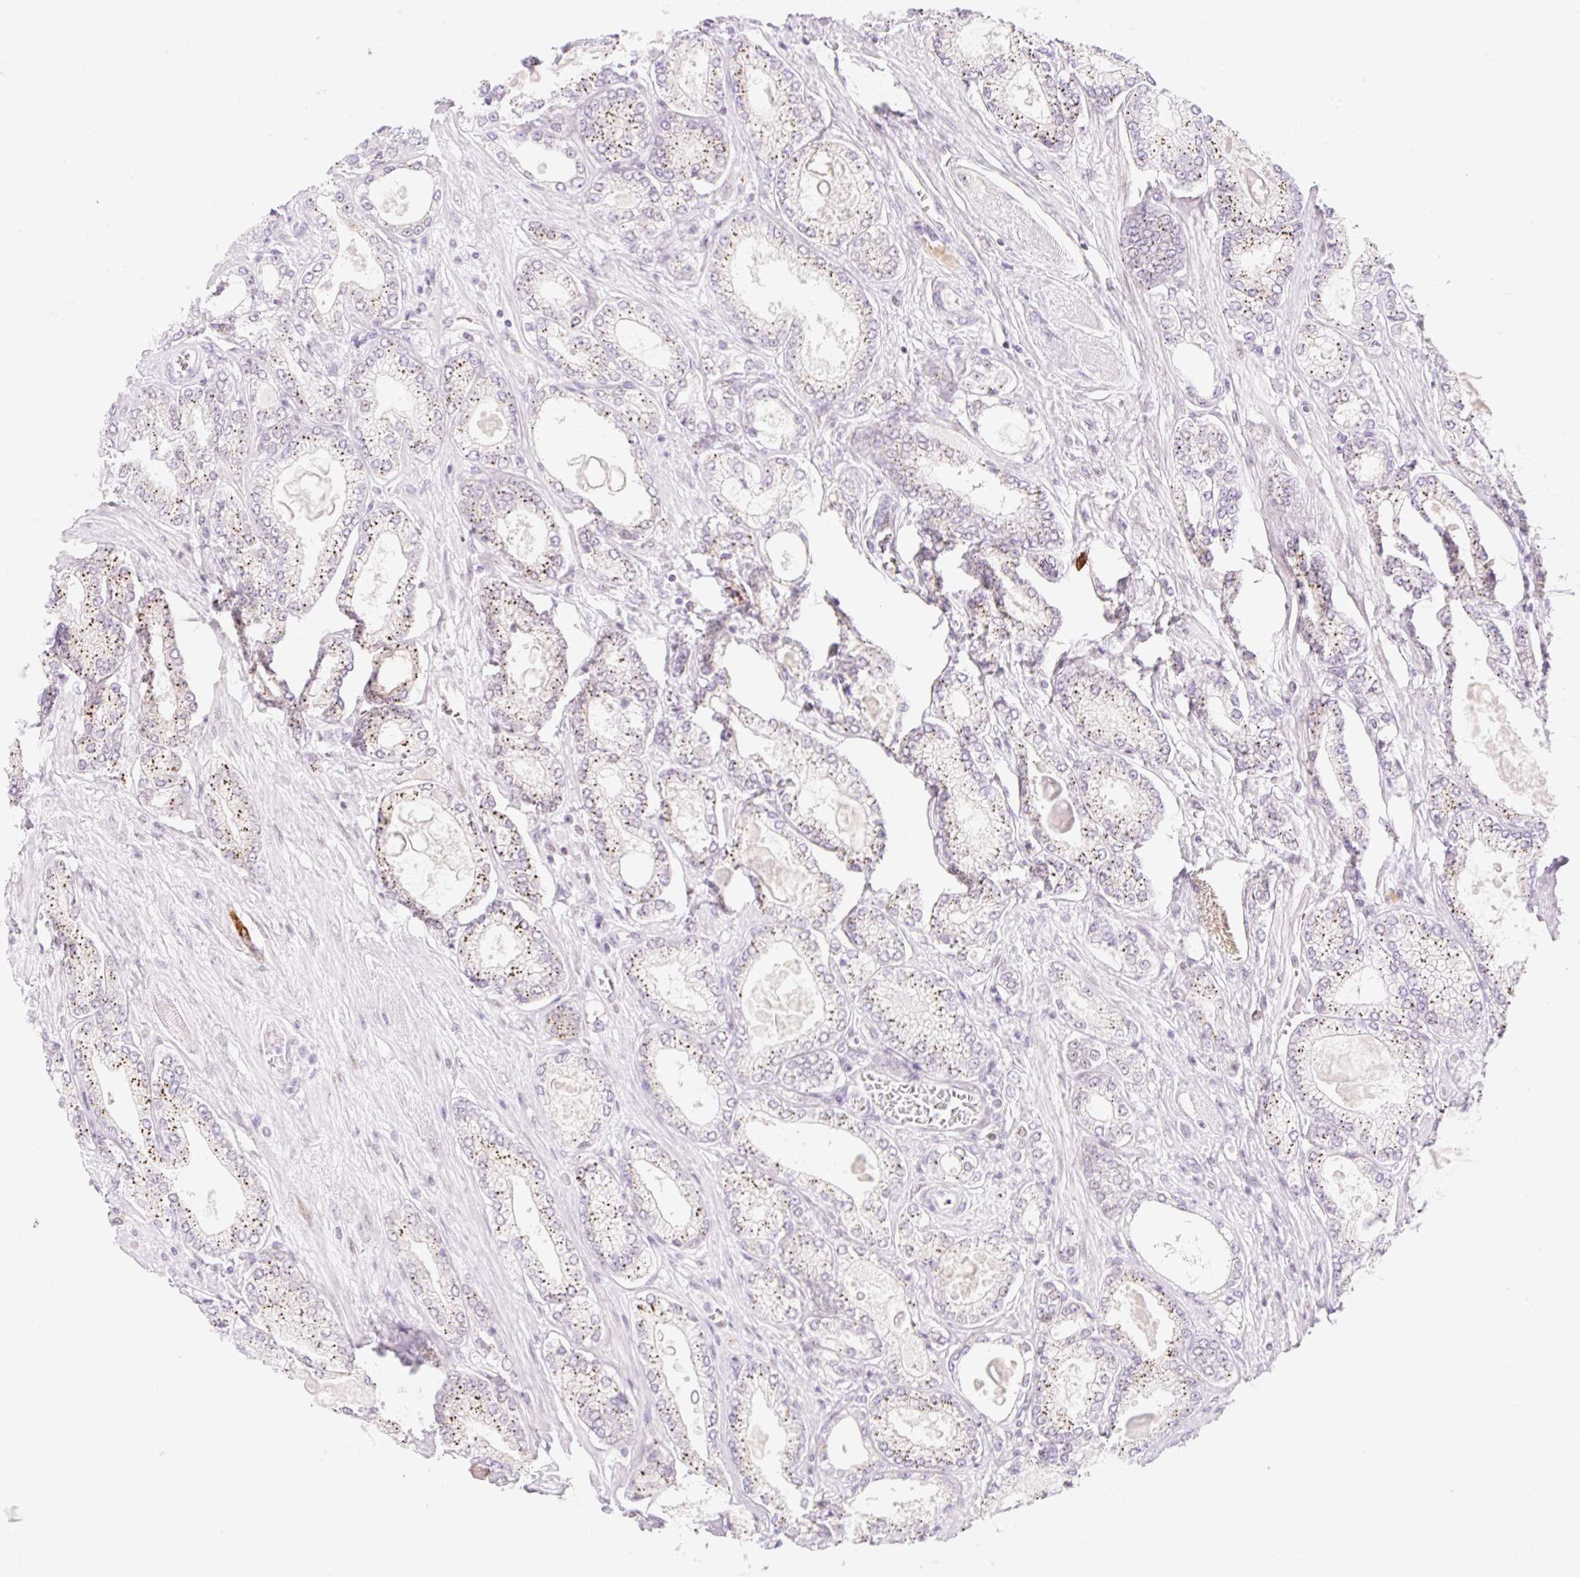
{"staining": {"intensity": "moderate", "quantity": ">75%", "location": "cytoplasmic/membranous"}, "tissue": "prostate cancer", "cell_type": "Tumor cells", "image_type": "cancer", "snomed": [{"axis": "morphology", "description": "Adenocarcinoma, High grade"}, {"axis": "topography", "description": "Prostate"}], "caption": "Moderate cytoplasmic/membranous staining for a protein is identified in approximately >75% of tumor cells of prostate adenocarcinoma (high-grade) using IHC.", "gene": "H2BW1", "patient": {"sex": "male", "age": 68}}